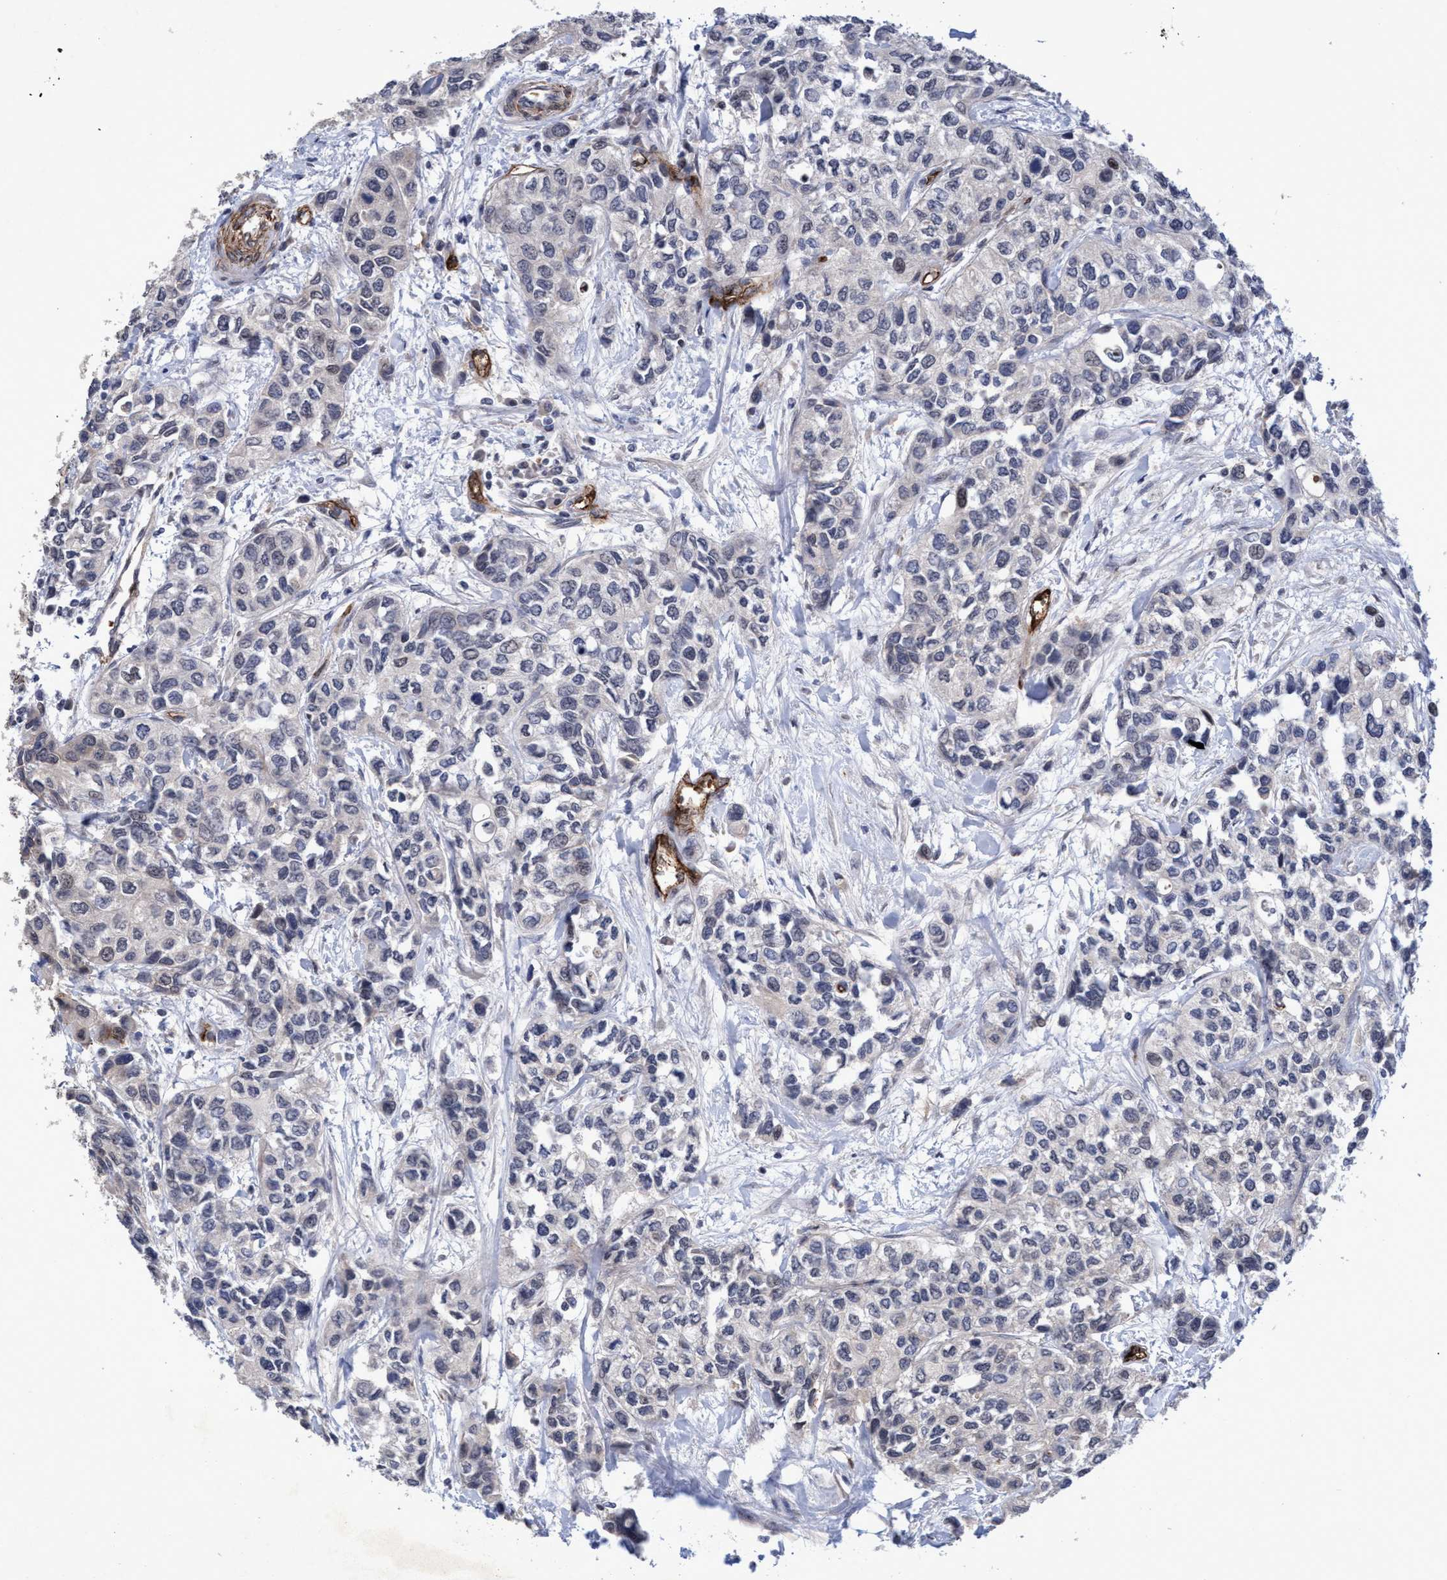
{"staining": {"intensity": "negative", "quantity": "none", "location": "none"}, "tissue": "urothelial cancer", "cell_type": "Tumor cells", "image_type": "cancer", "snomed": [{"axis": "morphology", "description": "Urothelial carcinoma, High grade"}, {"axis": "topography", "description": "Urinary bladder"}], "caption": "A micrograph of high-grade urothelial carcinoma stained for a protein exhibits no brown staining in tumor cells.", "gene": "ZNF750", "patient": {"sex": "female", "age": 56}}